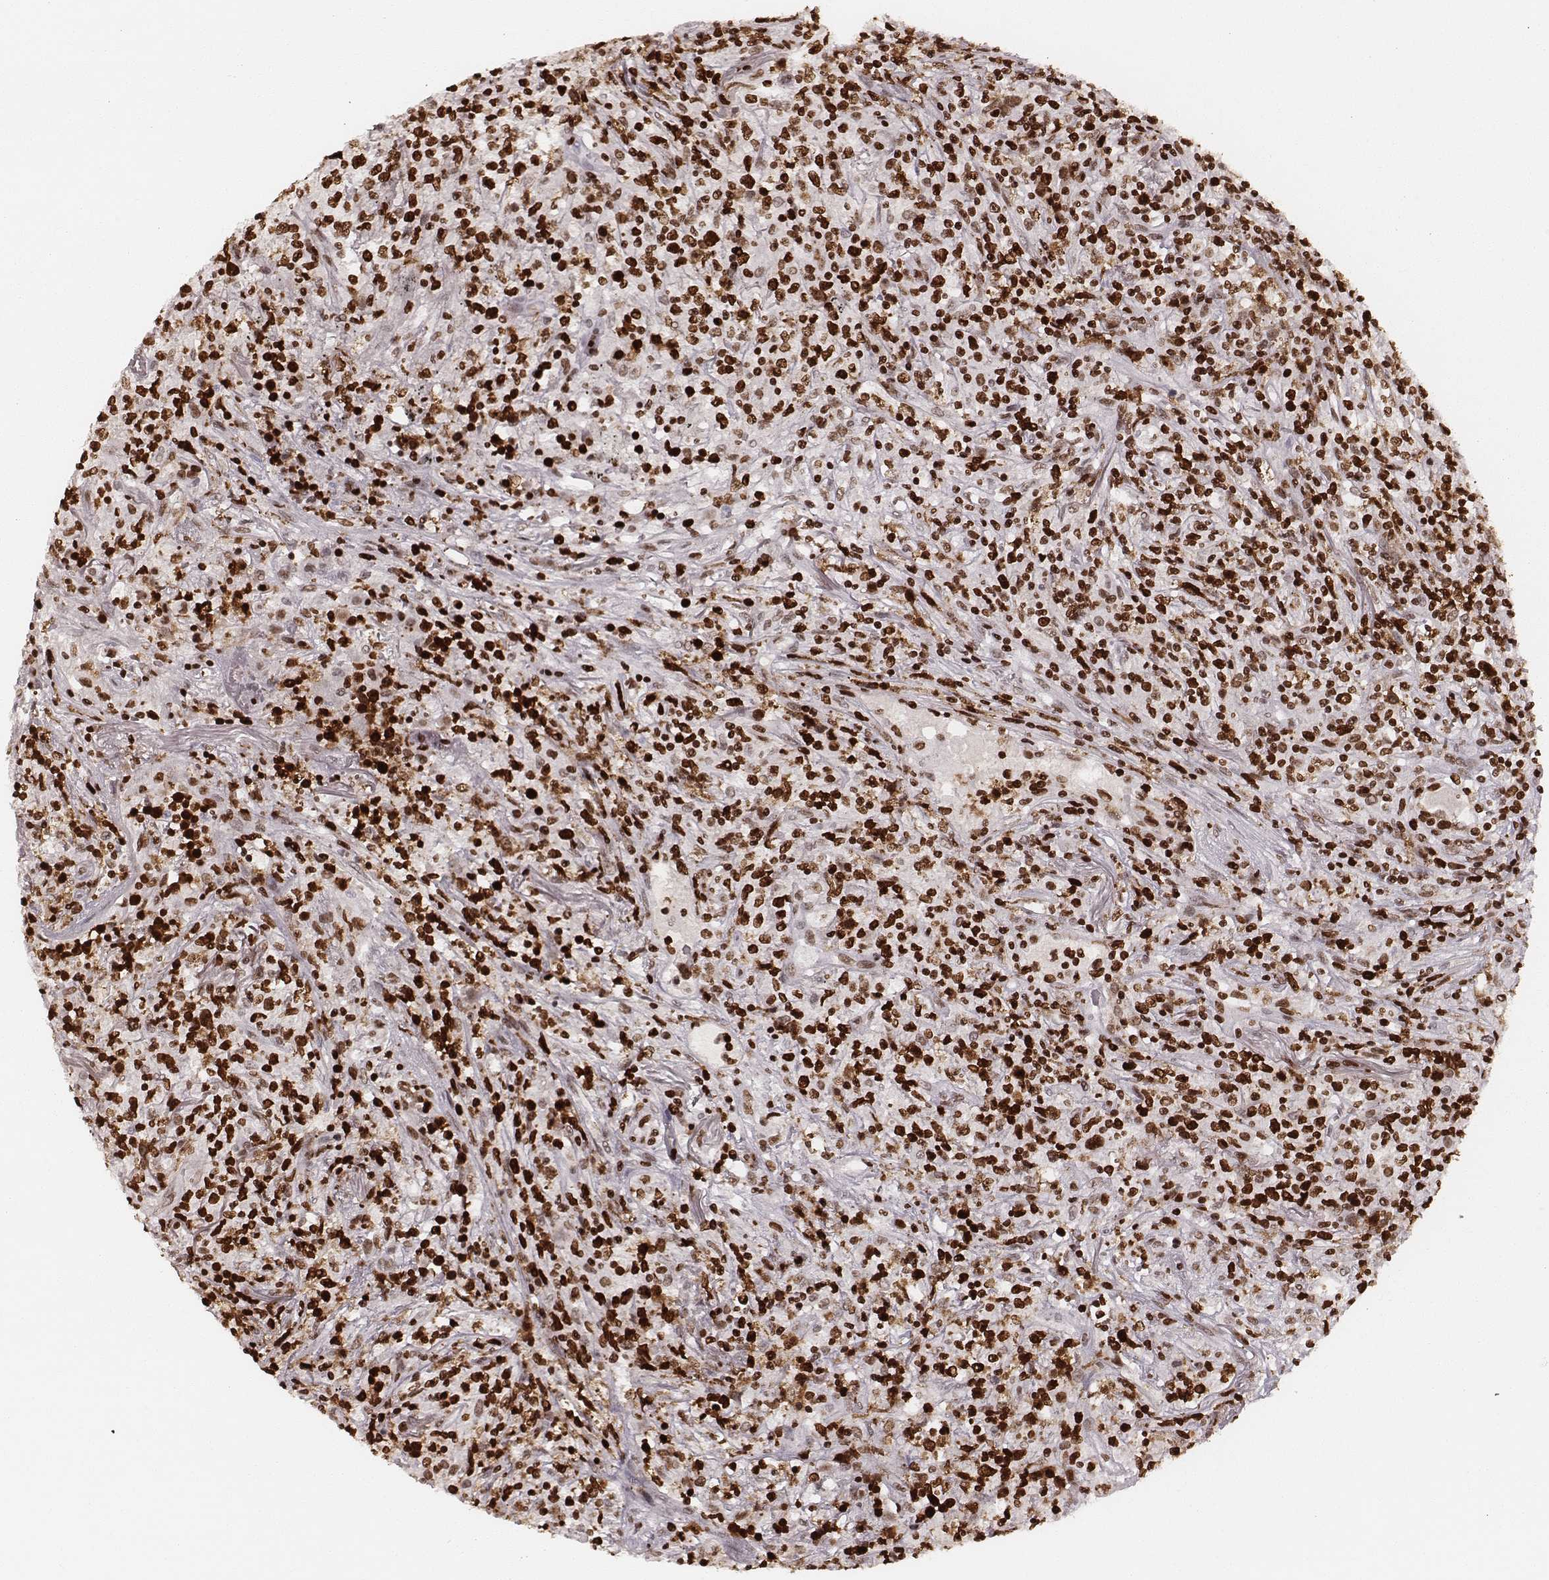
{"staining": {"intensity": "strong", "quantity": ">75%", "location": "nuclear"}, "tissue": "lymphoma", "cell_type": "Tumor cells", "image_type": "cancer", "snomed": [{"axis": "morphology", "description": "Malignant lymphoma, non-Hodgkin's type, High grade"}, {"axis": "topography", "description": "Lung"}], "caption": "Strong nuclear positivity for a protein is appreciated in about >75% of tumor cells of lymphoma using immunohistochemistry.", "gene": "PARP1", "patient": {"sex": "male", "age": 79}}